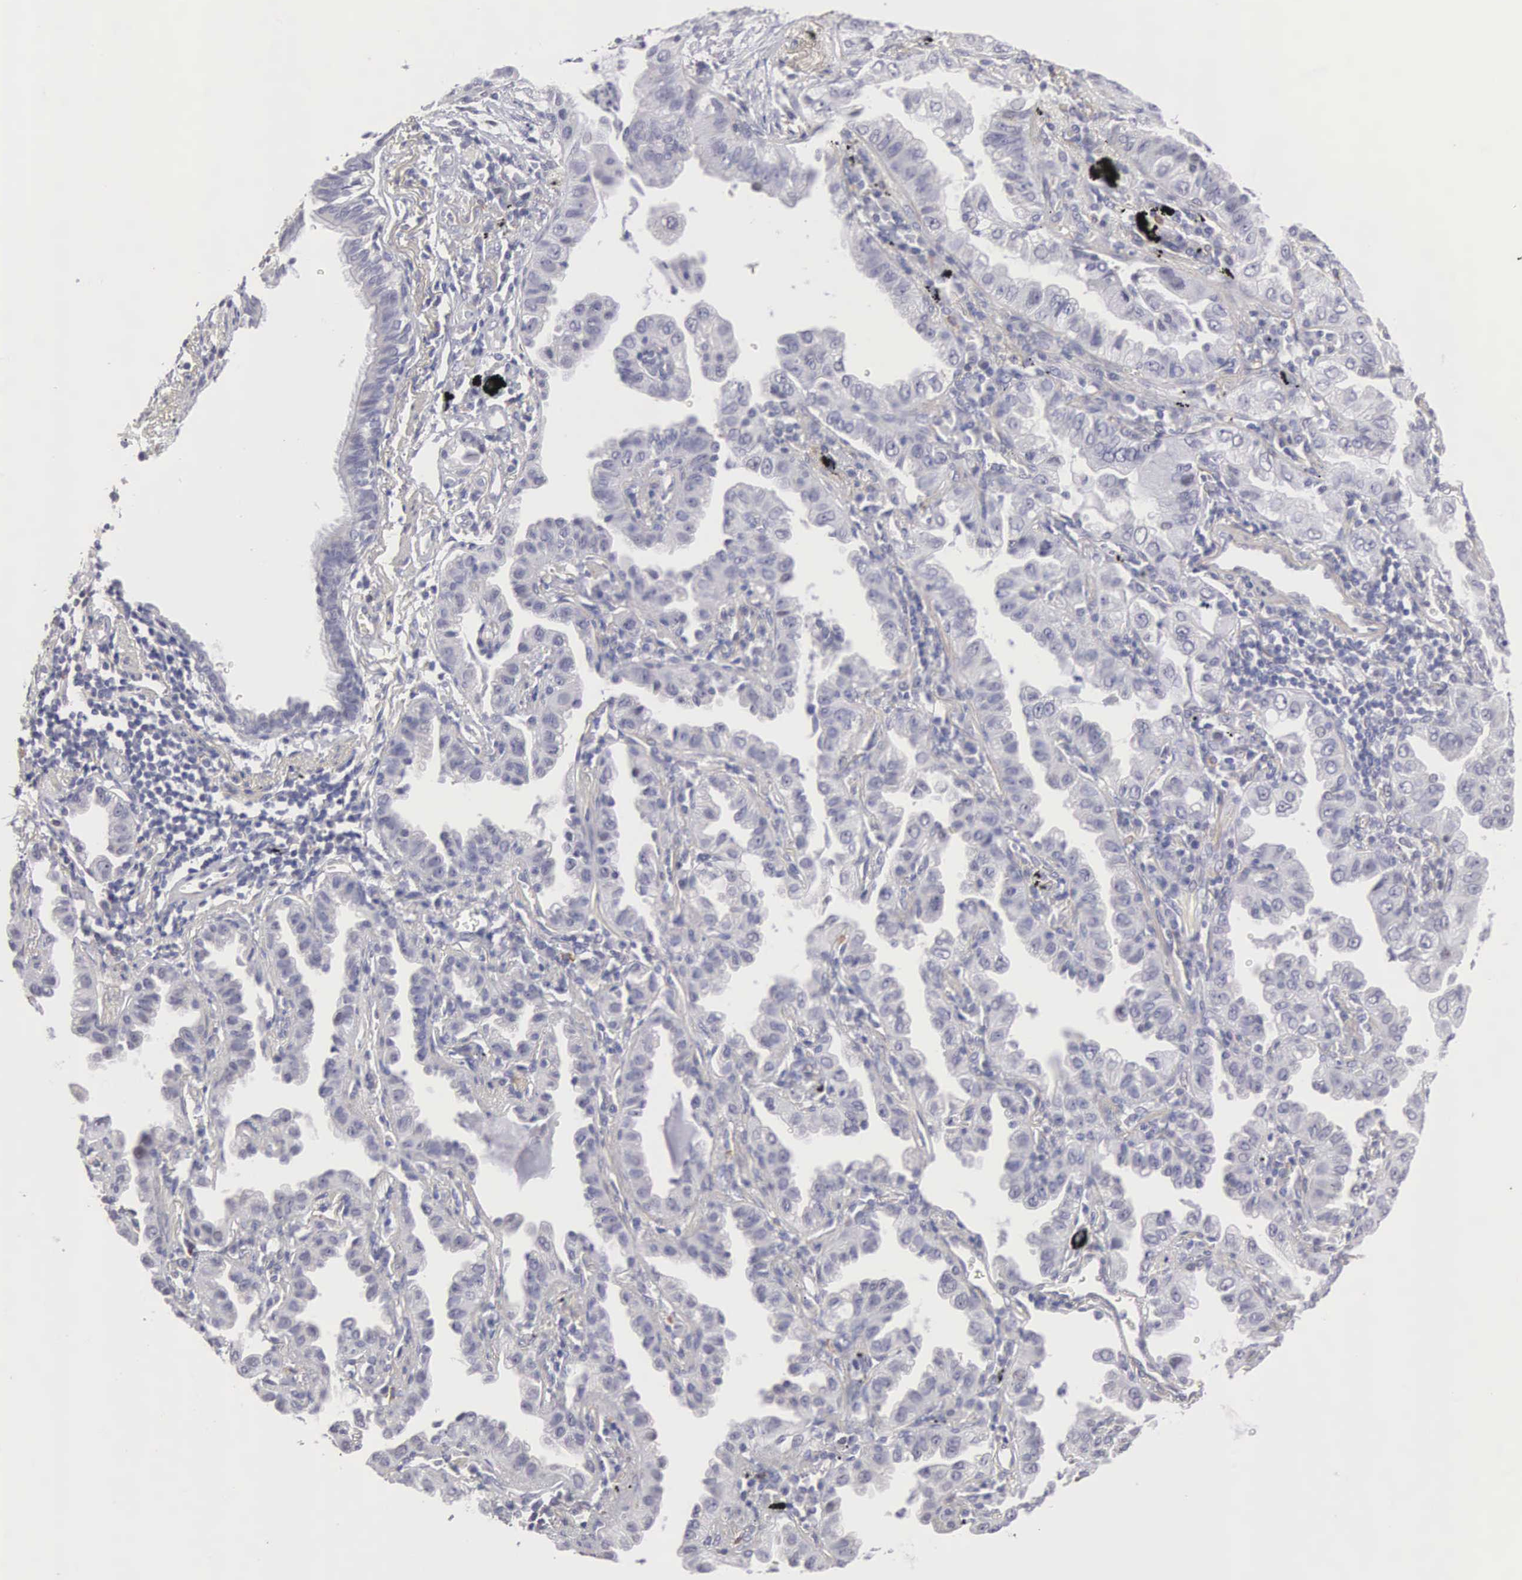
{"staining": {"intensity": "negative", "quantity": "none", "location": "none"}, "tissue": "lung cancer", "cell_type": "Tumor cells", "image_type": "cancer", "snomed": [{"axis": "morphology", "description": "Adenocarcinoma, NOS"}, {"axis": "topography", "description": "Lung"}], "caption": "Tumor cells show no significant staining in lung cancer.", "gene": "ELFN2", "patient": {"sex": "female", "age": 50}}